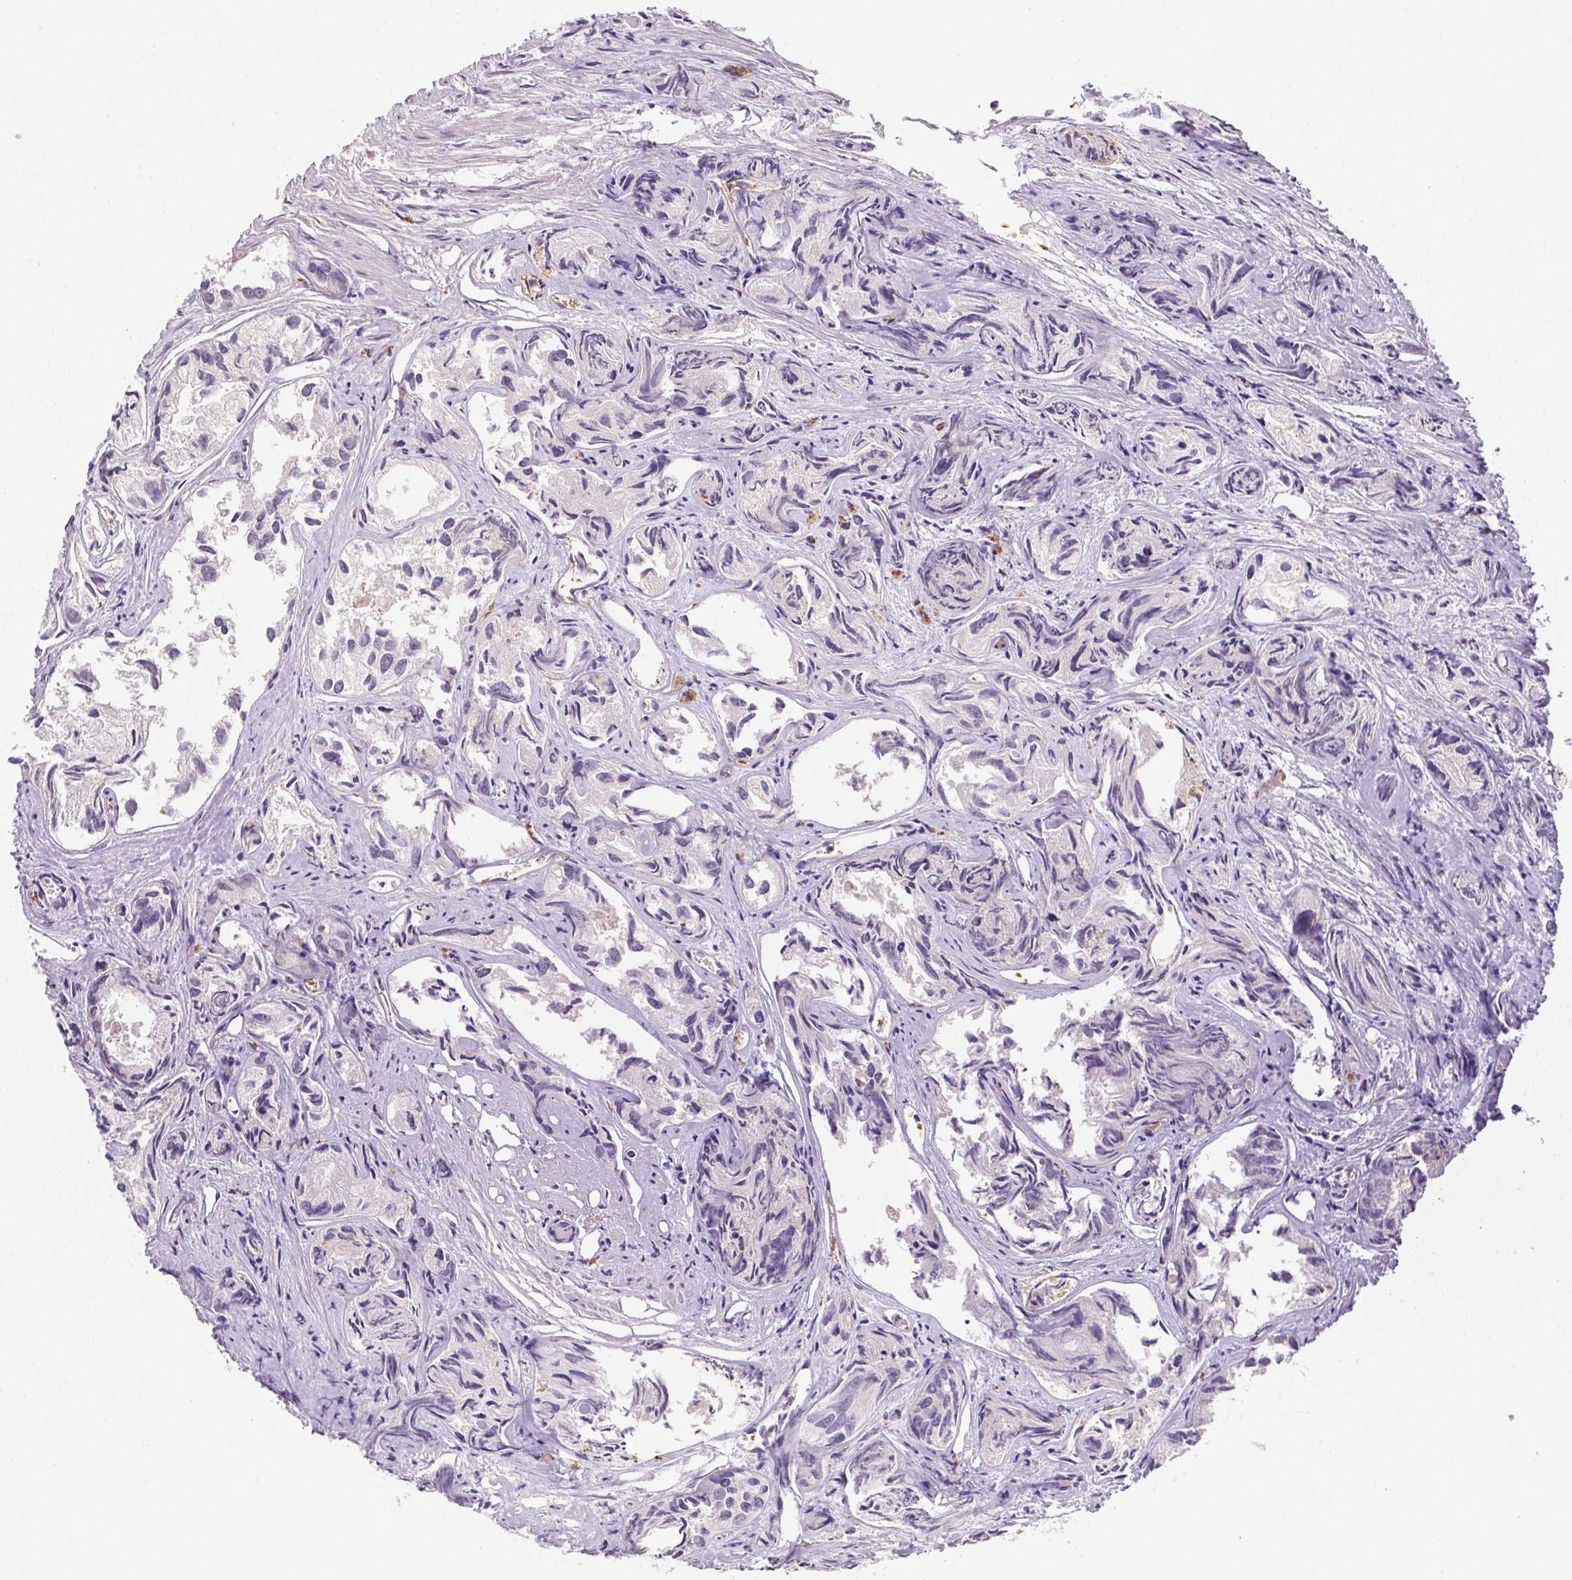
{"staining": {"intensity": "negative", "quantity": "none", "location": "none"}, "tissue": "prostate cancer", "cell_type": "Tumor cells", "image_type": "cancer", "snomed": [{"axis": "morphology", "description": "Adenocarcinoma, High grade"}, {"axis": "topography", "description": "Prostate"}], "caption": "An image of human prostate high-grade adenocarcinoma is negative for staining in tumor cells.", "gene": "METTL13", "patient": {"sex": "male", "age": 84}}